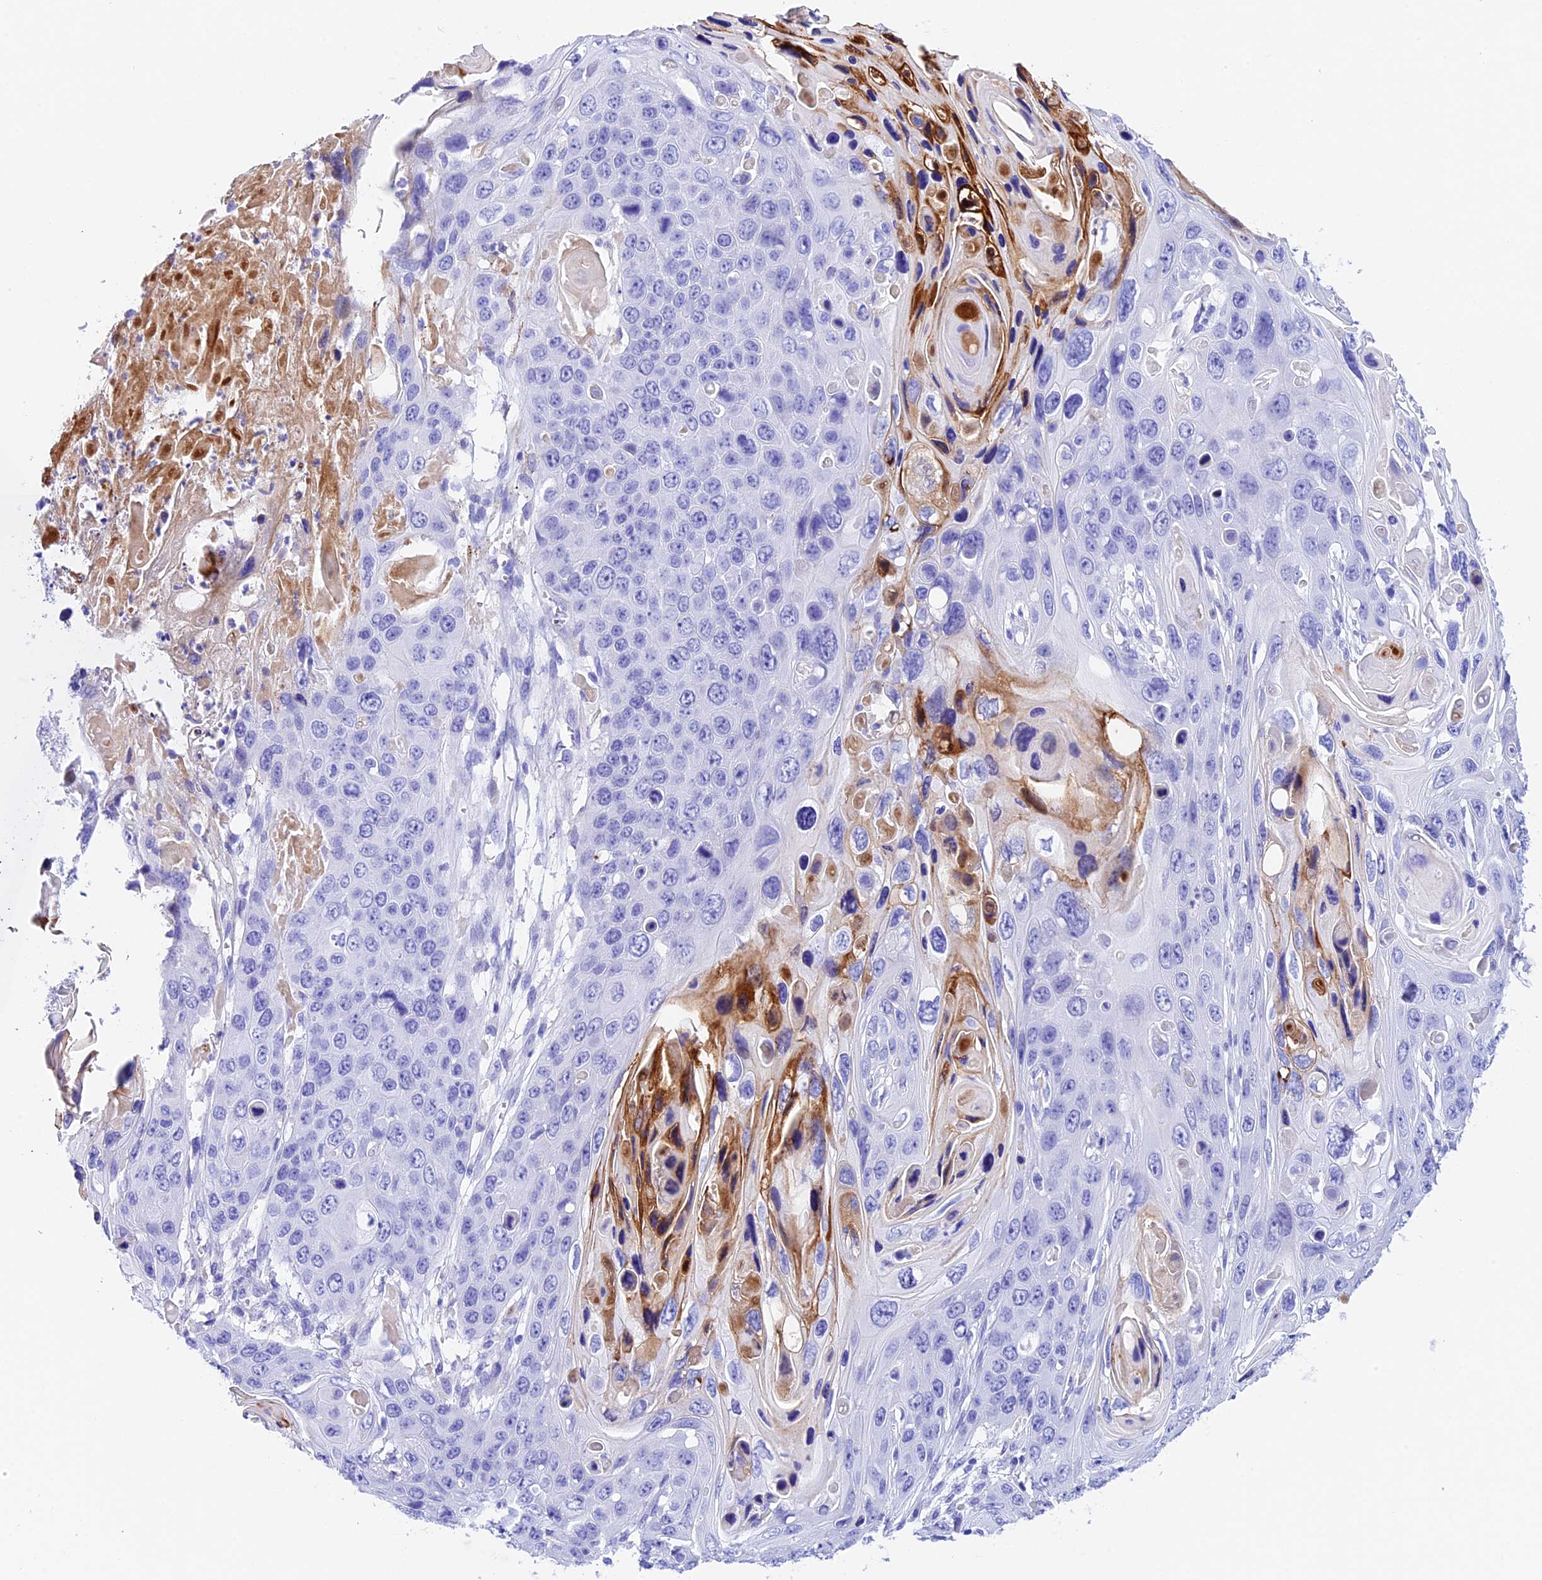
{"staining": {"intensity": "negative", "quantity": "none", "location": "none"}, "tissue": "skin cancer", "cell_type": "Tumor cells", "image_type": "cancer", "snomed": [{"axis": "morphology", "description": "Squamous cell carcinoma, NOS"}, {"axis": "topography", "description": "Skin"}], "caption": "Skin squamous cell carcinoma stained for a protein using immunohistochemistry shows no positivity tumor cells.", "gene": "PSG11", "patient": {"sex": "male", "age": 55}}